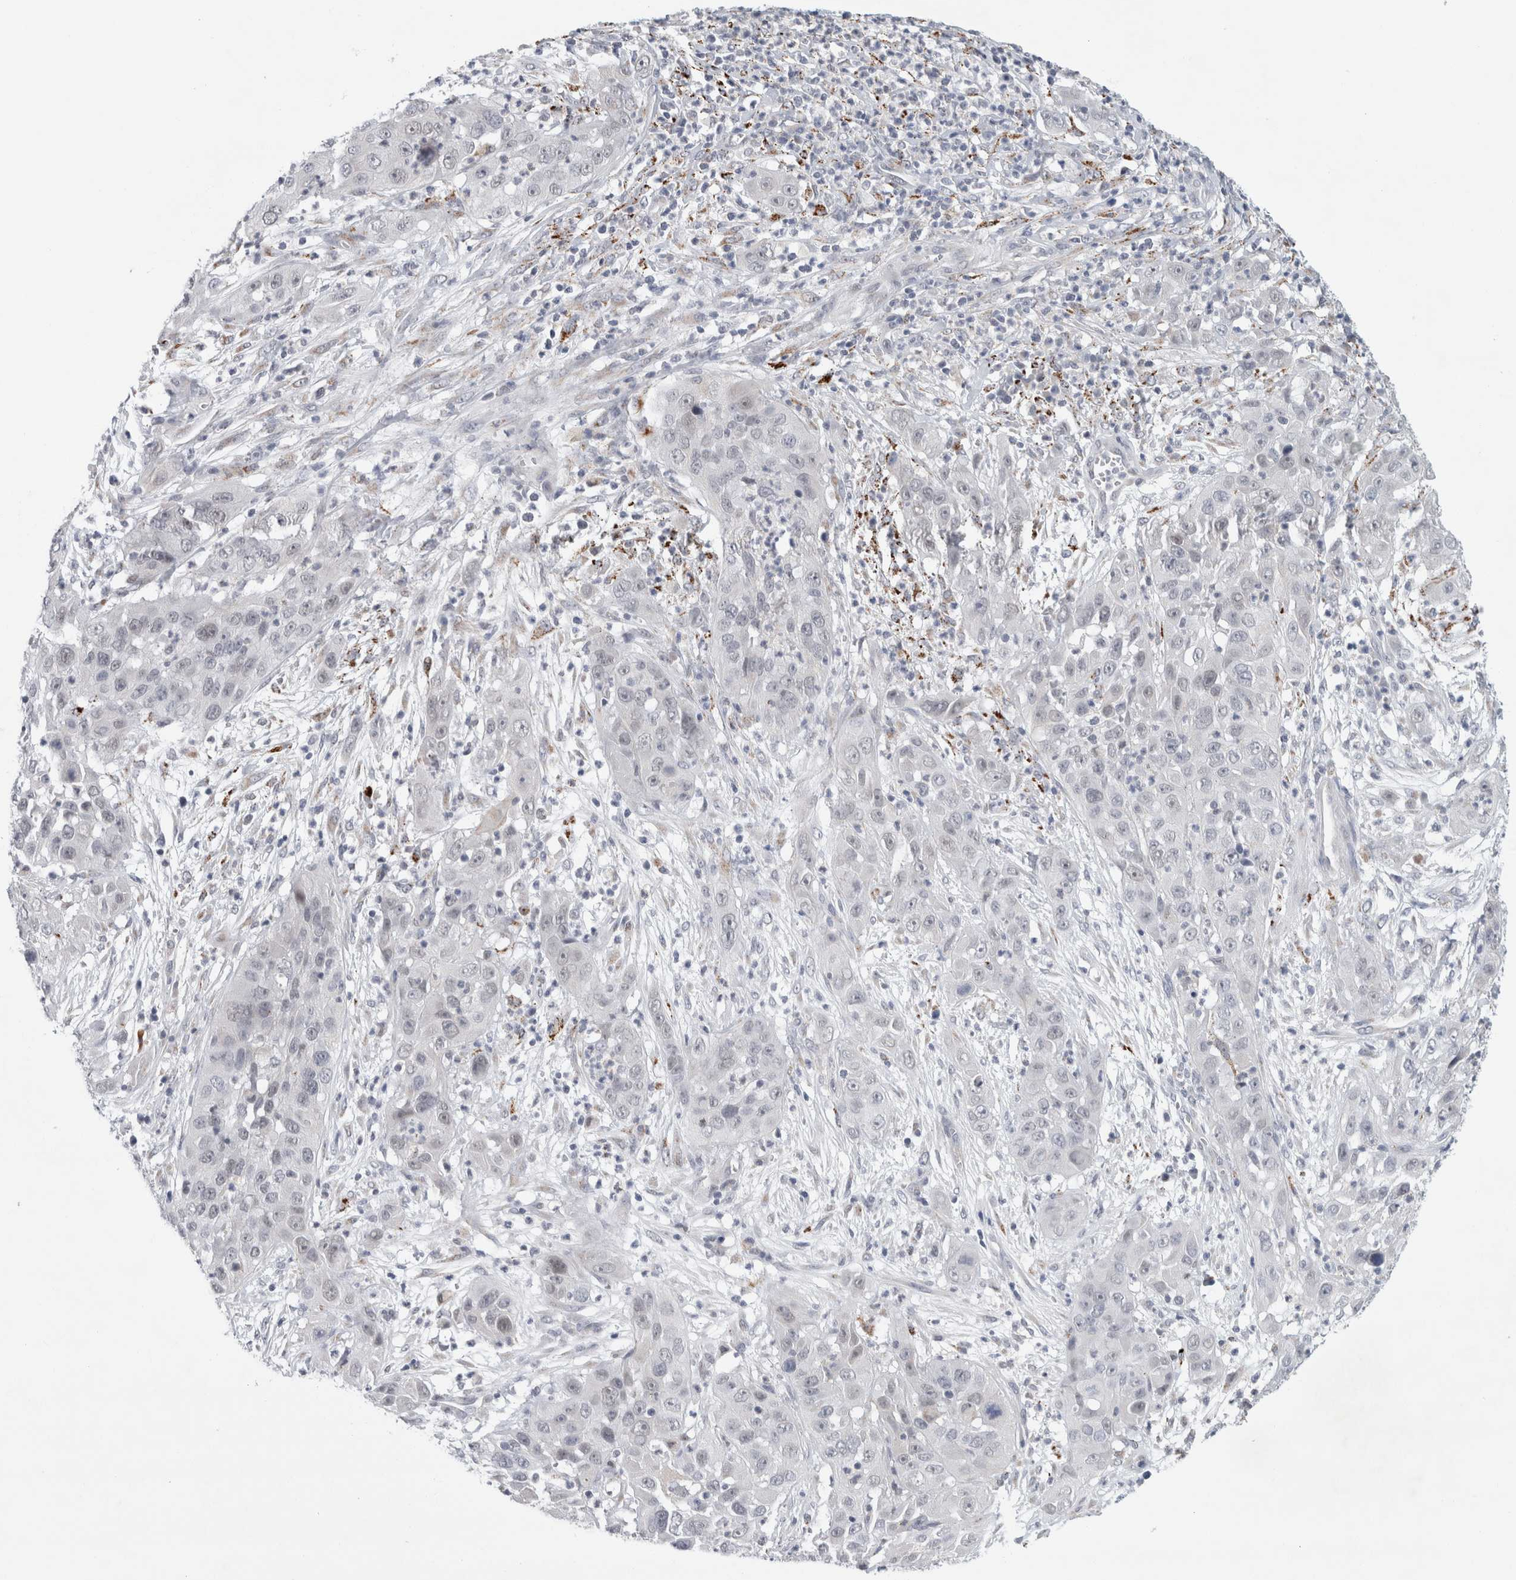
{"staining": {"intensity": "negative", "quantity": "none", "location": "none"}, "tissue": "cervical cancer", "cell_type": "Tumor cells", "image_type": "cancer", "snomed": [{"axis": "morphology", "description": "Squamous cell carcinoma, NOS"}, {"axis": "topography", "description": "Cervix"}], "caption": "The IHC histopathology image has no significant positivity in tumor cells of squamous cell carcinoma (cervical) tissue. Nuclei are stained in blue.", "gene": "NIPA1", "patient": {"sex": "female", "age": 32}}